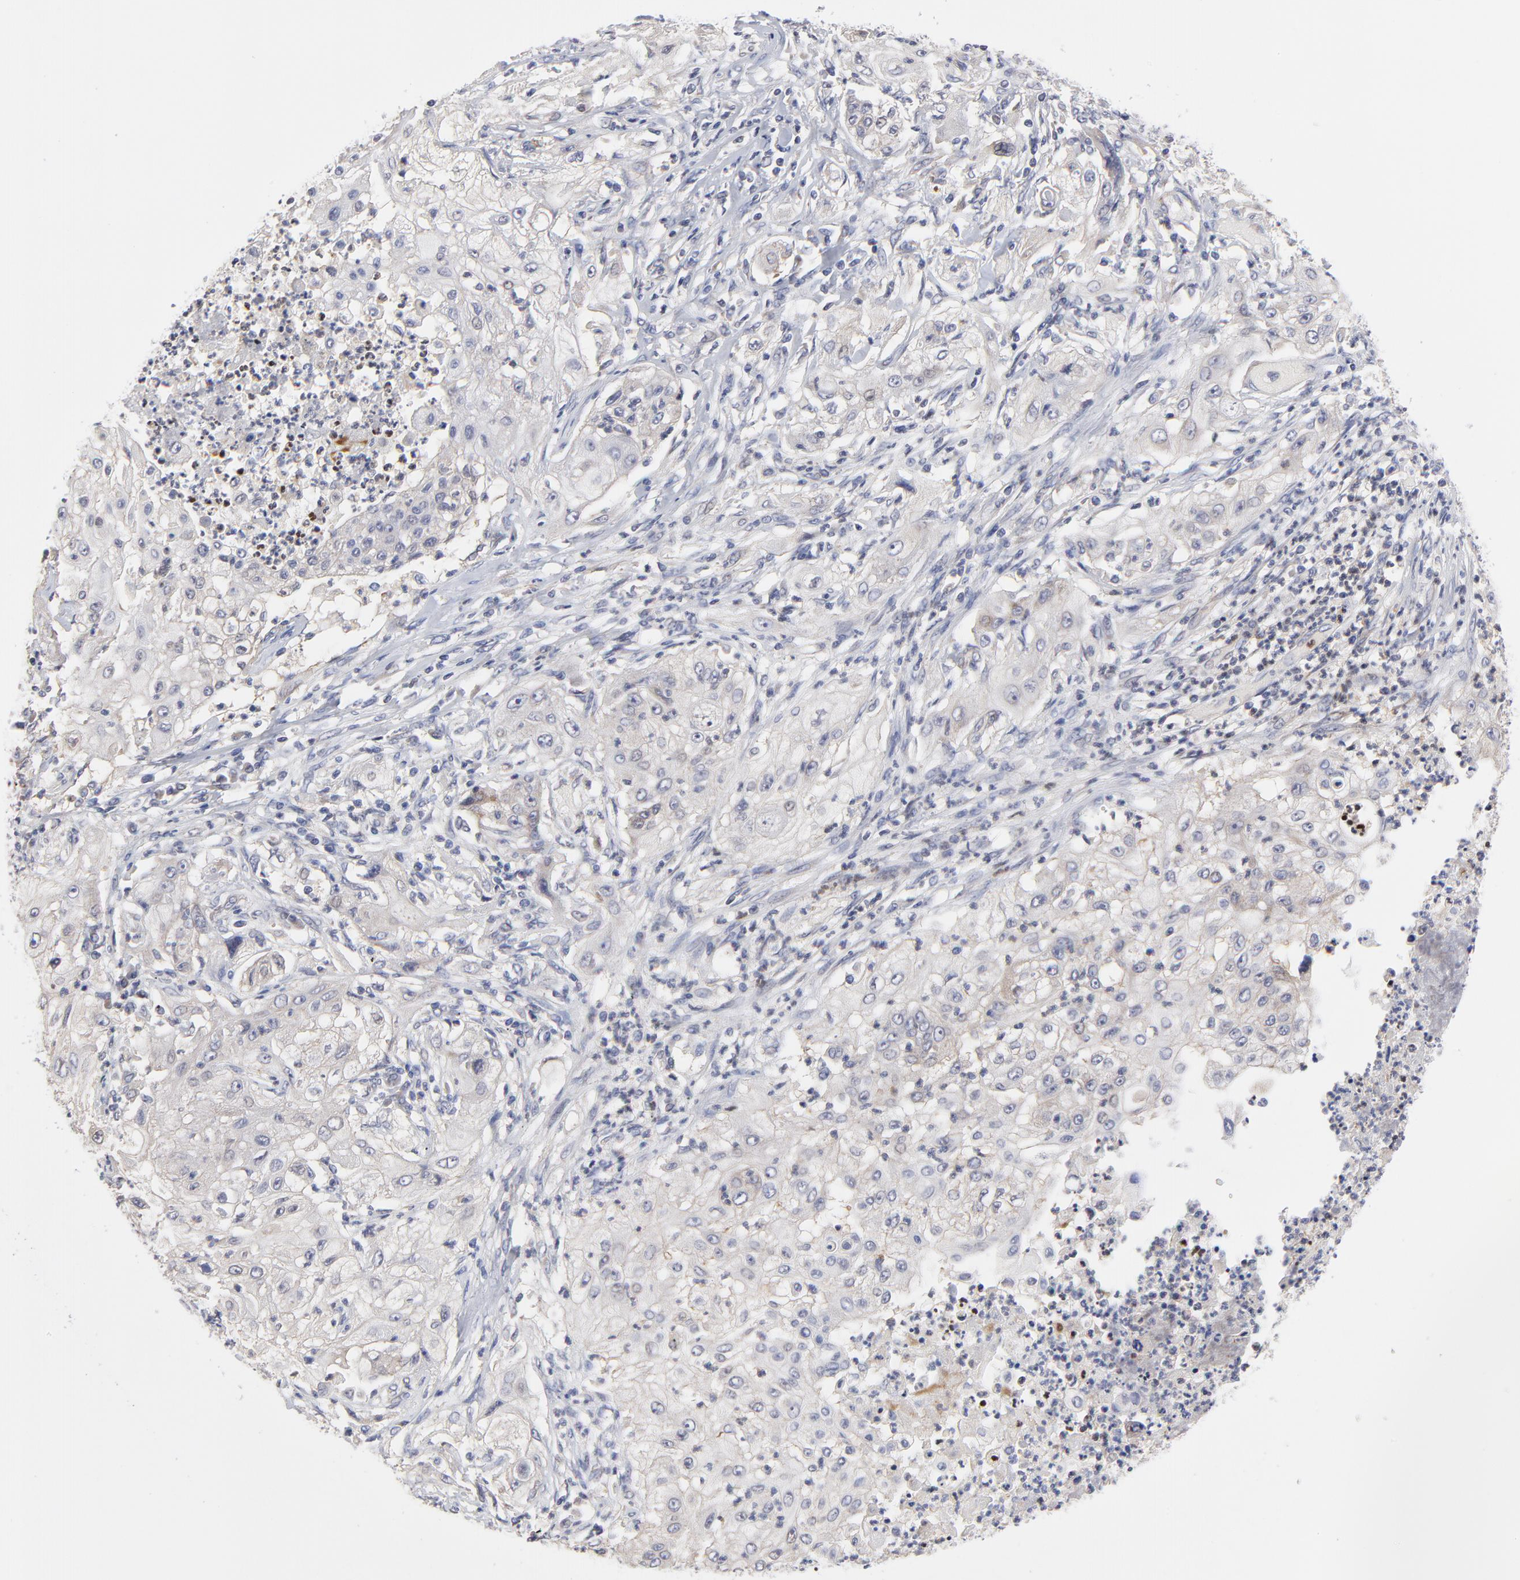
{"staining": {"intensity": "weak", "quantity": ">75%", "location": "cytoplasmic/membranous"}, "tissue": "lung cancer", "cell_type": "Tumor cells", "image_type": "cancer", "snomed": [{"axis": "morphology", "description": "Inflammation, NOS"}, {"axis": "morphology", "description": "Squamous cell carcinoma, NOS"}, {"axis": "topography", "description": "Lymph node"}, {"axis": "topography", "description": "Soft tissue"}, {"axis": "topography", "description": "Lung"}], "caption": "Protein staining by immunohistochemistry reveals weak cytoplasmic/membranous positivity in about >75% of tumor cells in squamous cell carcinoma (lung). The staining is performed using DAB (3,3'-diaminobenzidine) brown chromogen to label protein expression. The nuclei are counter-stained blue using hematoxylin.", "gene": "ZNF157", "patient": {"sex": "male", "age": 66}}